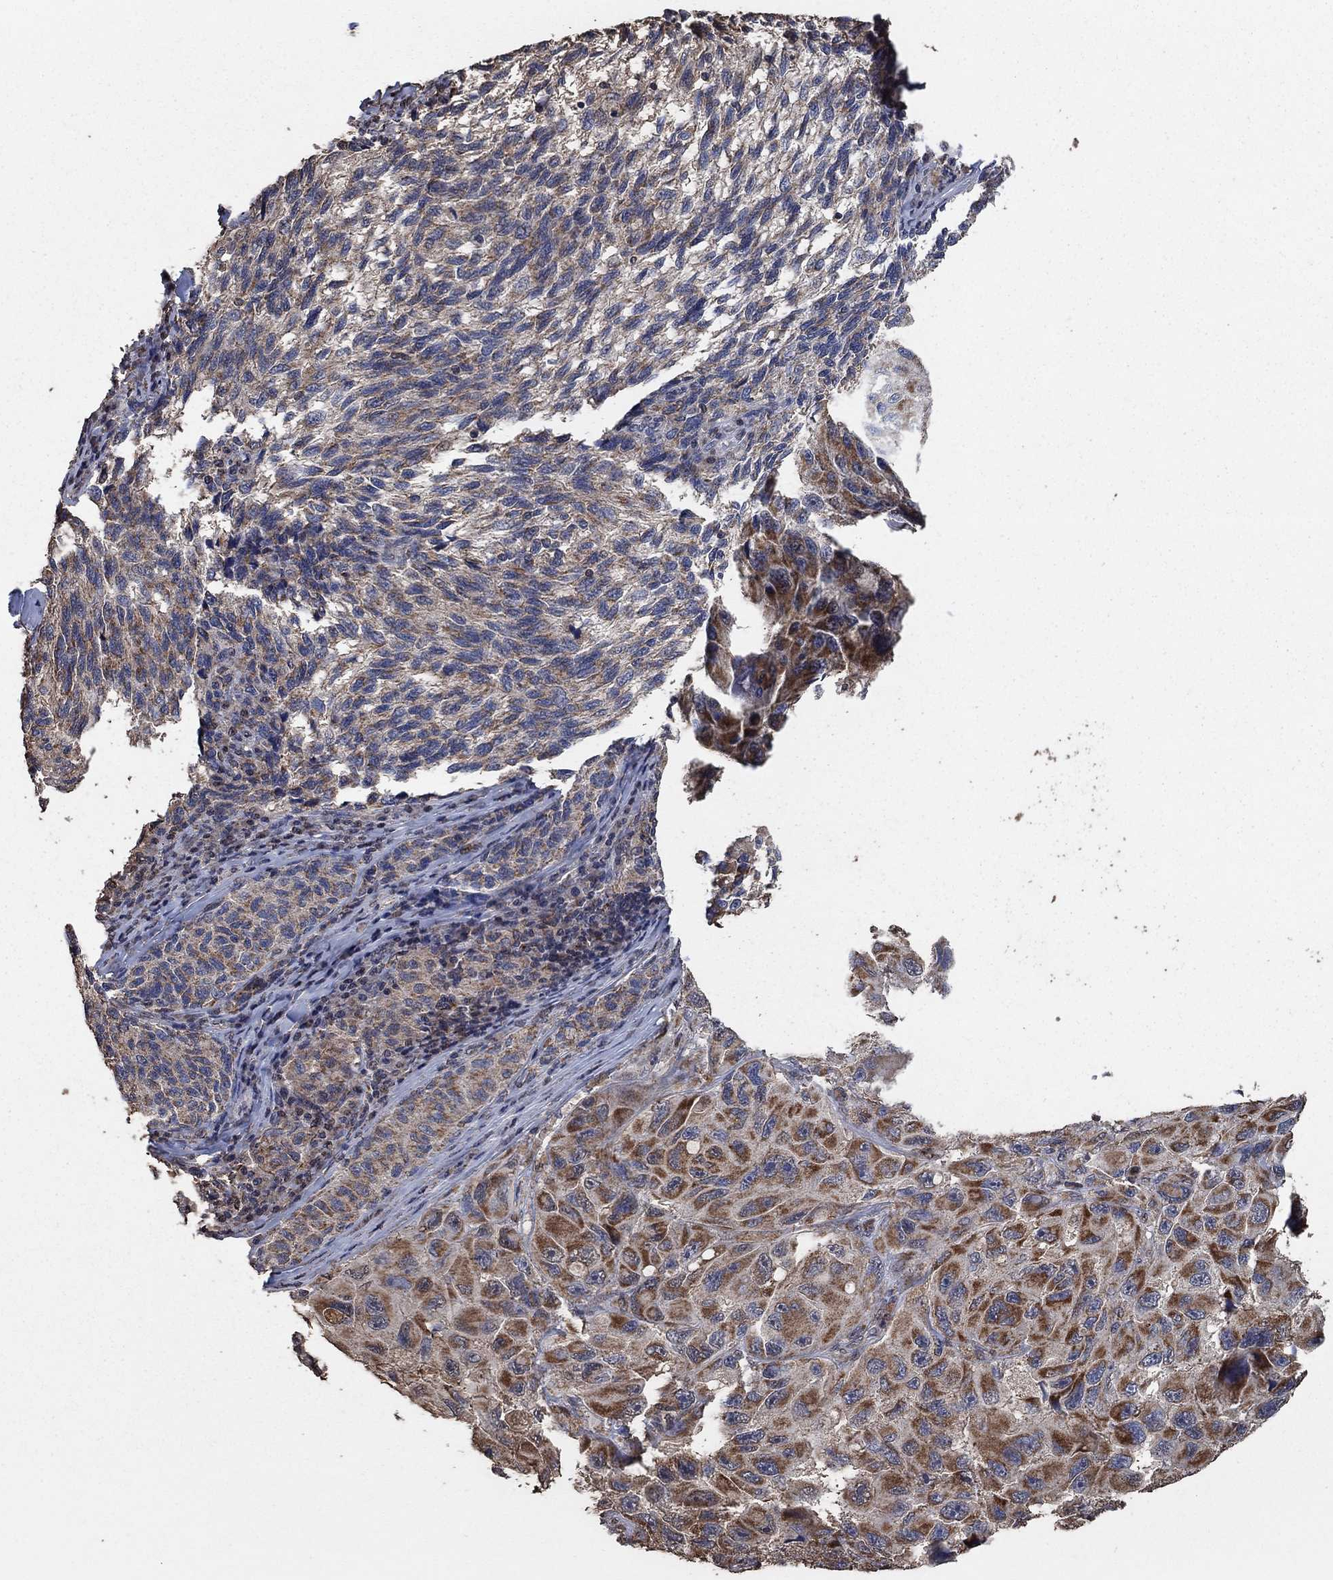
{"staining": {"intensity": "strong", "quantity": ">75%", "location": "cytoplasmic/membranous"}, "tissue": "melanoma", "cell_type": "Tumor cells", "image_type": "cancer", "snomed": [{"axis": "morphology", "description": "Malignant melanoma, NOS"}, {"axis": "topography", "description": "Skin"}], "caption": "A micrograph of human malignant melanoma stained for a protein demonstrates strong cytoplasmic/membranous brown staining in tumor cells. The protein of interest is stained brown, and the nuclei are stained in blue (DAB IHC with brightfield microscopy, high magnification).", "gene": "MRPS24", "patient": {"sex": "female", "age": 73}}